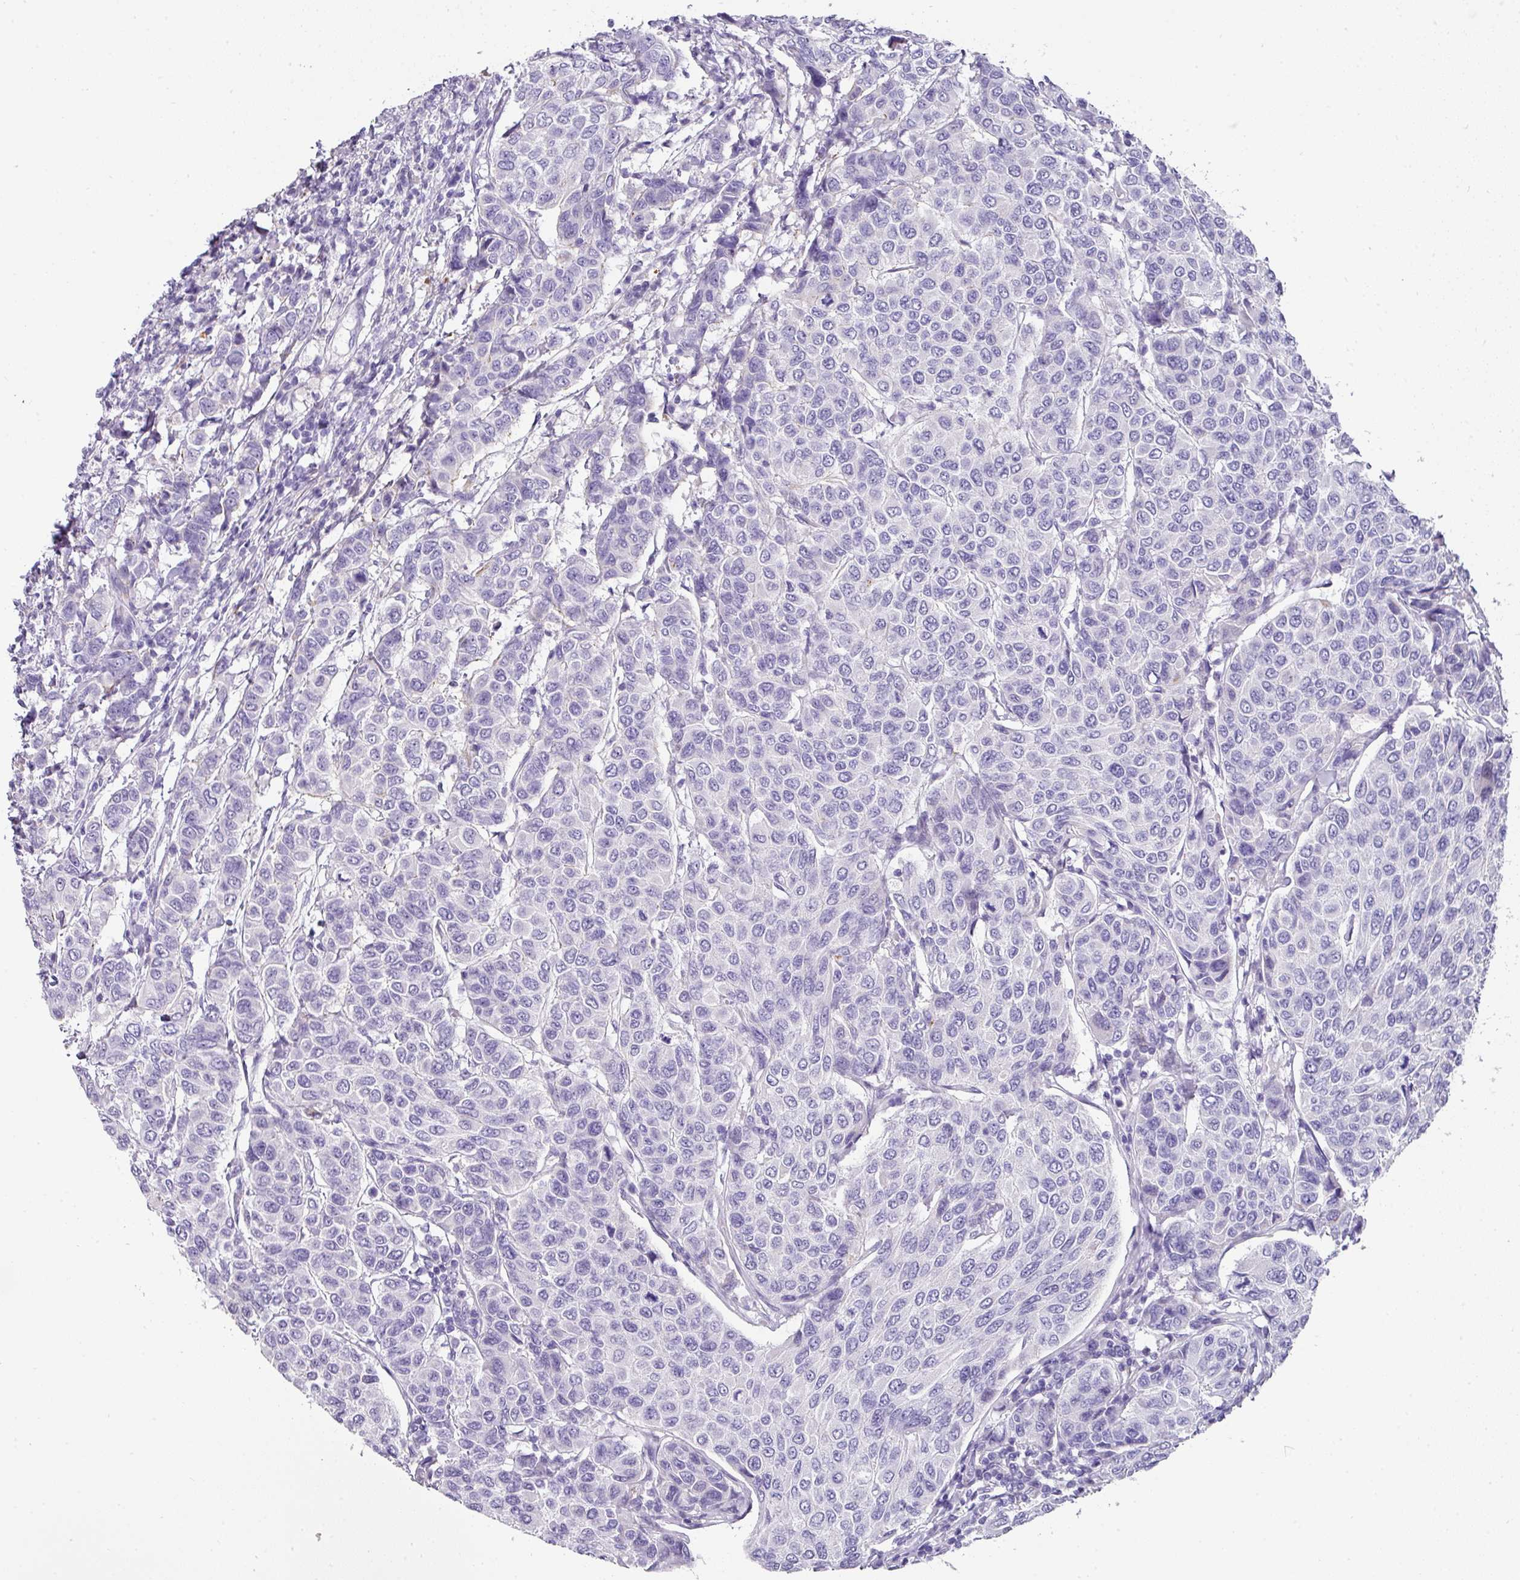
{"staining": {"intensity": "negative", "quantity": "none", "location": "none"}, "tissue": "breast cancer", "cell_type": "Tumor cells", "image_type": "cancer", "snomed": [{"axis": "morphology", "description": "Duct carcinoma"}, {"axis": "topography", "description": "Breast"}], "caption": "Immunohistochemical staining of breast cancer demonstrates no significant staining in tumor cells.", "gene": "ANKRD29", "patient": {"sex": "female", "age": 55}}